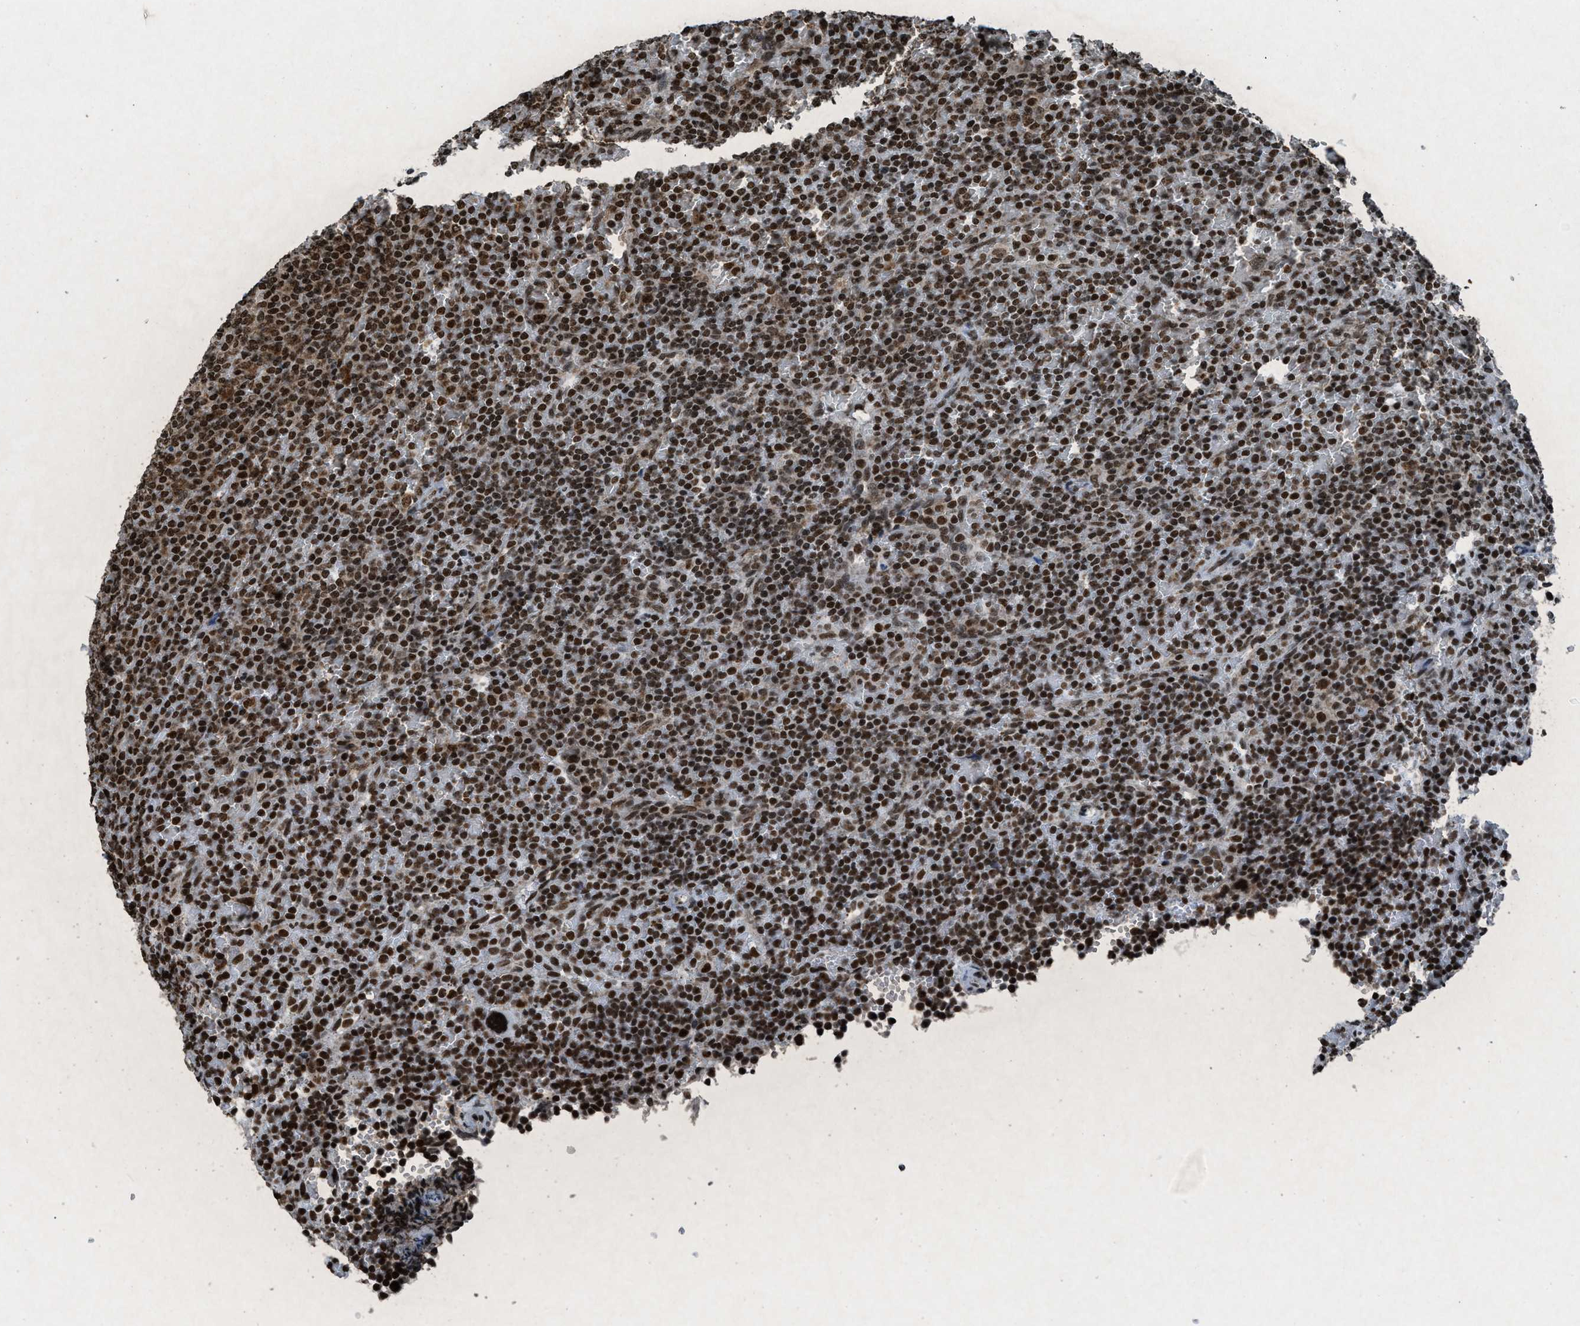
{"staining": {"intensity": "strong", "quantity": ">75%", "location": "nuclear"}, "tissue": "lymphoma", "cell_type": "Tumor cells", "image_type": "cancer", "snomed": [{"axis": "morphology", "description": "Malignant lymphoma, non-Hodgkin's type, Low grade"}, {"axis": "topography", "description": "Spleen"}], "caption": "Strong nuclear staining for a protein is seen in approximately >75% of tumor cells of malignant lymphoma, non-Hodgkin's type (low-grade) using IHC.", "gene": "NXF1", "patient": {"sex": "female", "age": 77}}